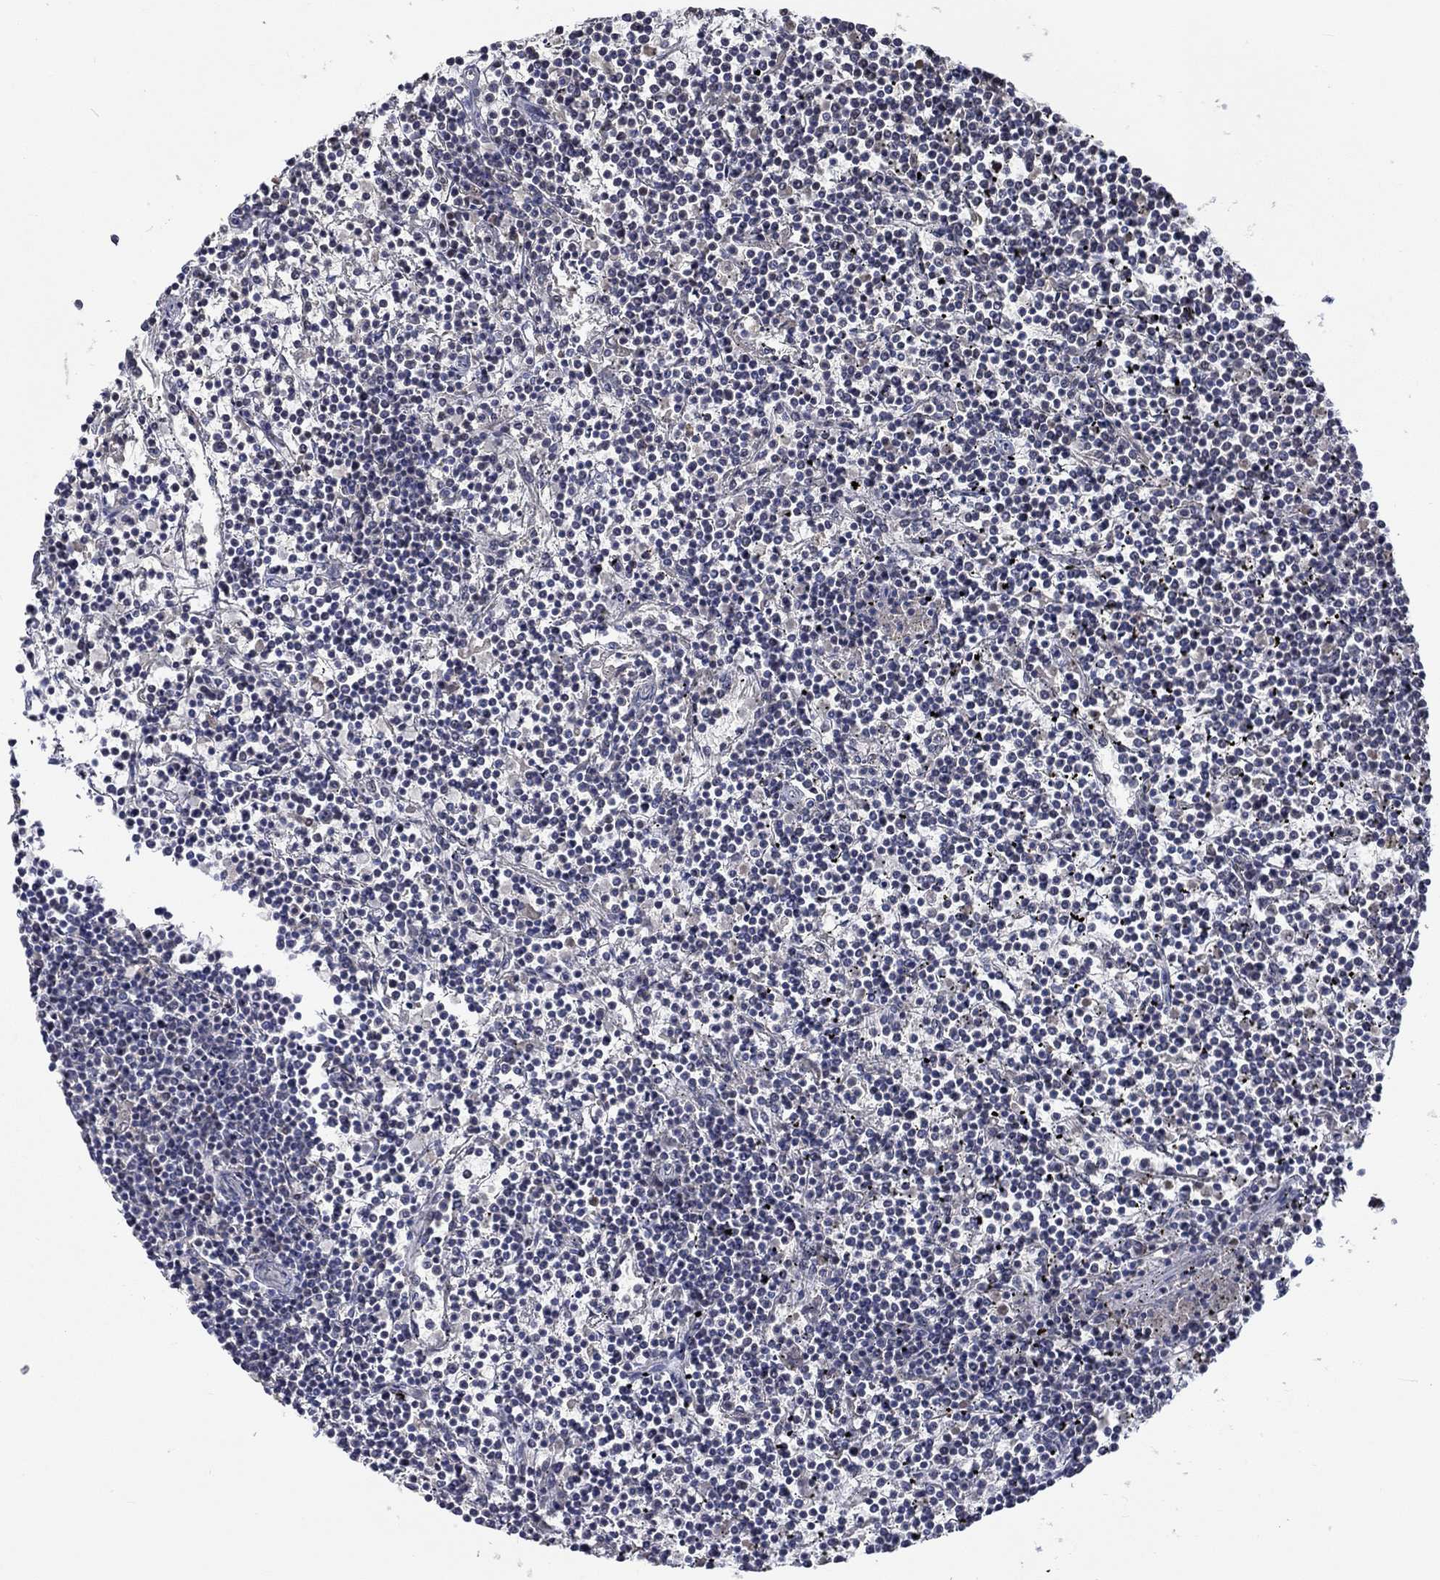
{"staining": {"intensity": "negative", "quantity": "none", "location": "none"}, "tissue": "lymphoma", "cell_type": "Tumor cells", "image_type": "cancer", "snomed": [{"axis": "morphology", "description": "Malignant lymphoma, non-Hodgkin's type, Low grade"}, {"axis": "topography", "description": "Spleen"}], "caption": "An image of lymphoma stained for a protein shows no brown staining in tumor cells.", "gene": "WASF1", "patient": {"sex": "female", "age": 19}}